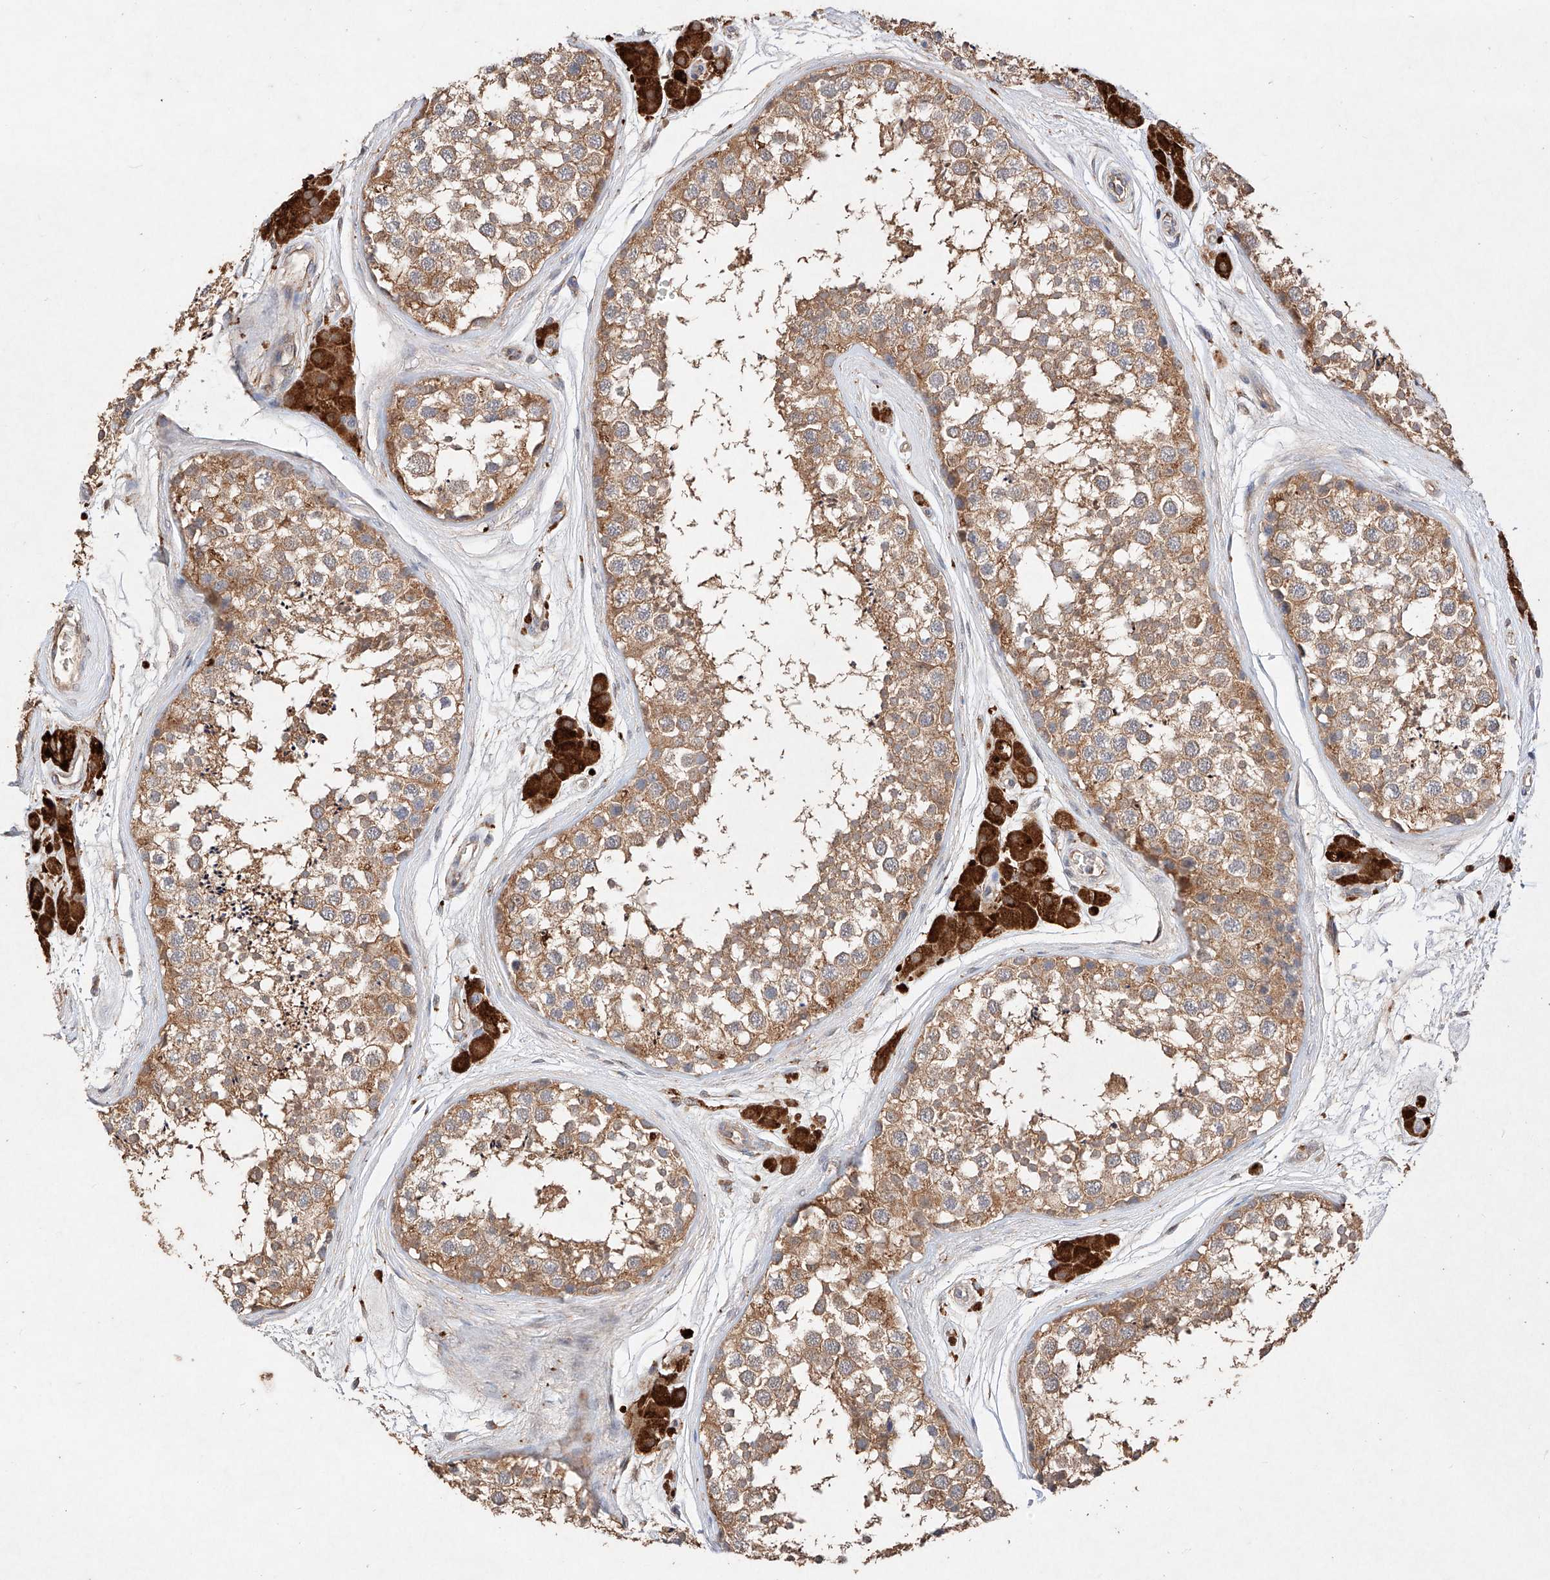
{"staining": {"intensity": "moderate", "quantity": ">75%", "location": "cytoplasmic/membranous"}, "tissue": "testis", "cell_type": "Cells in seminiferous ducts", "image_type": "normal", "snomed": [{"axis": "morphology", "description": "Normal tissue, NOS"}, {"axis": "topography", "description": "Testis"}], "caption": "This is a histology image of IHC staining of unremarkable testis, which shows moderate expression in the cytoplasmic/membranous of cells in seminiferous ducts.", "gene": "C6orf62", "patient": {"sex": "male", "age": 56}}